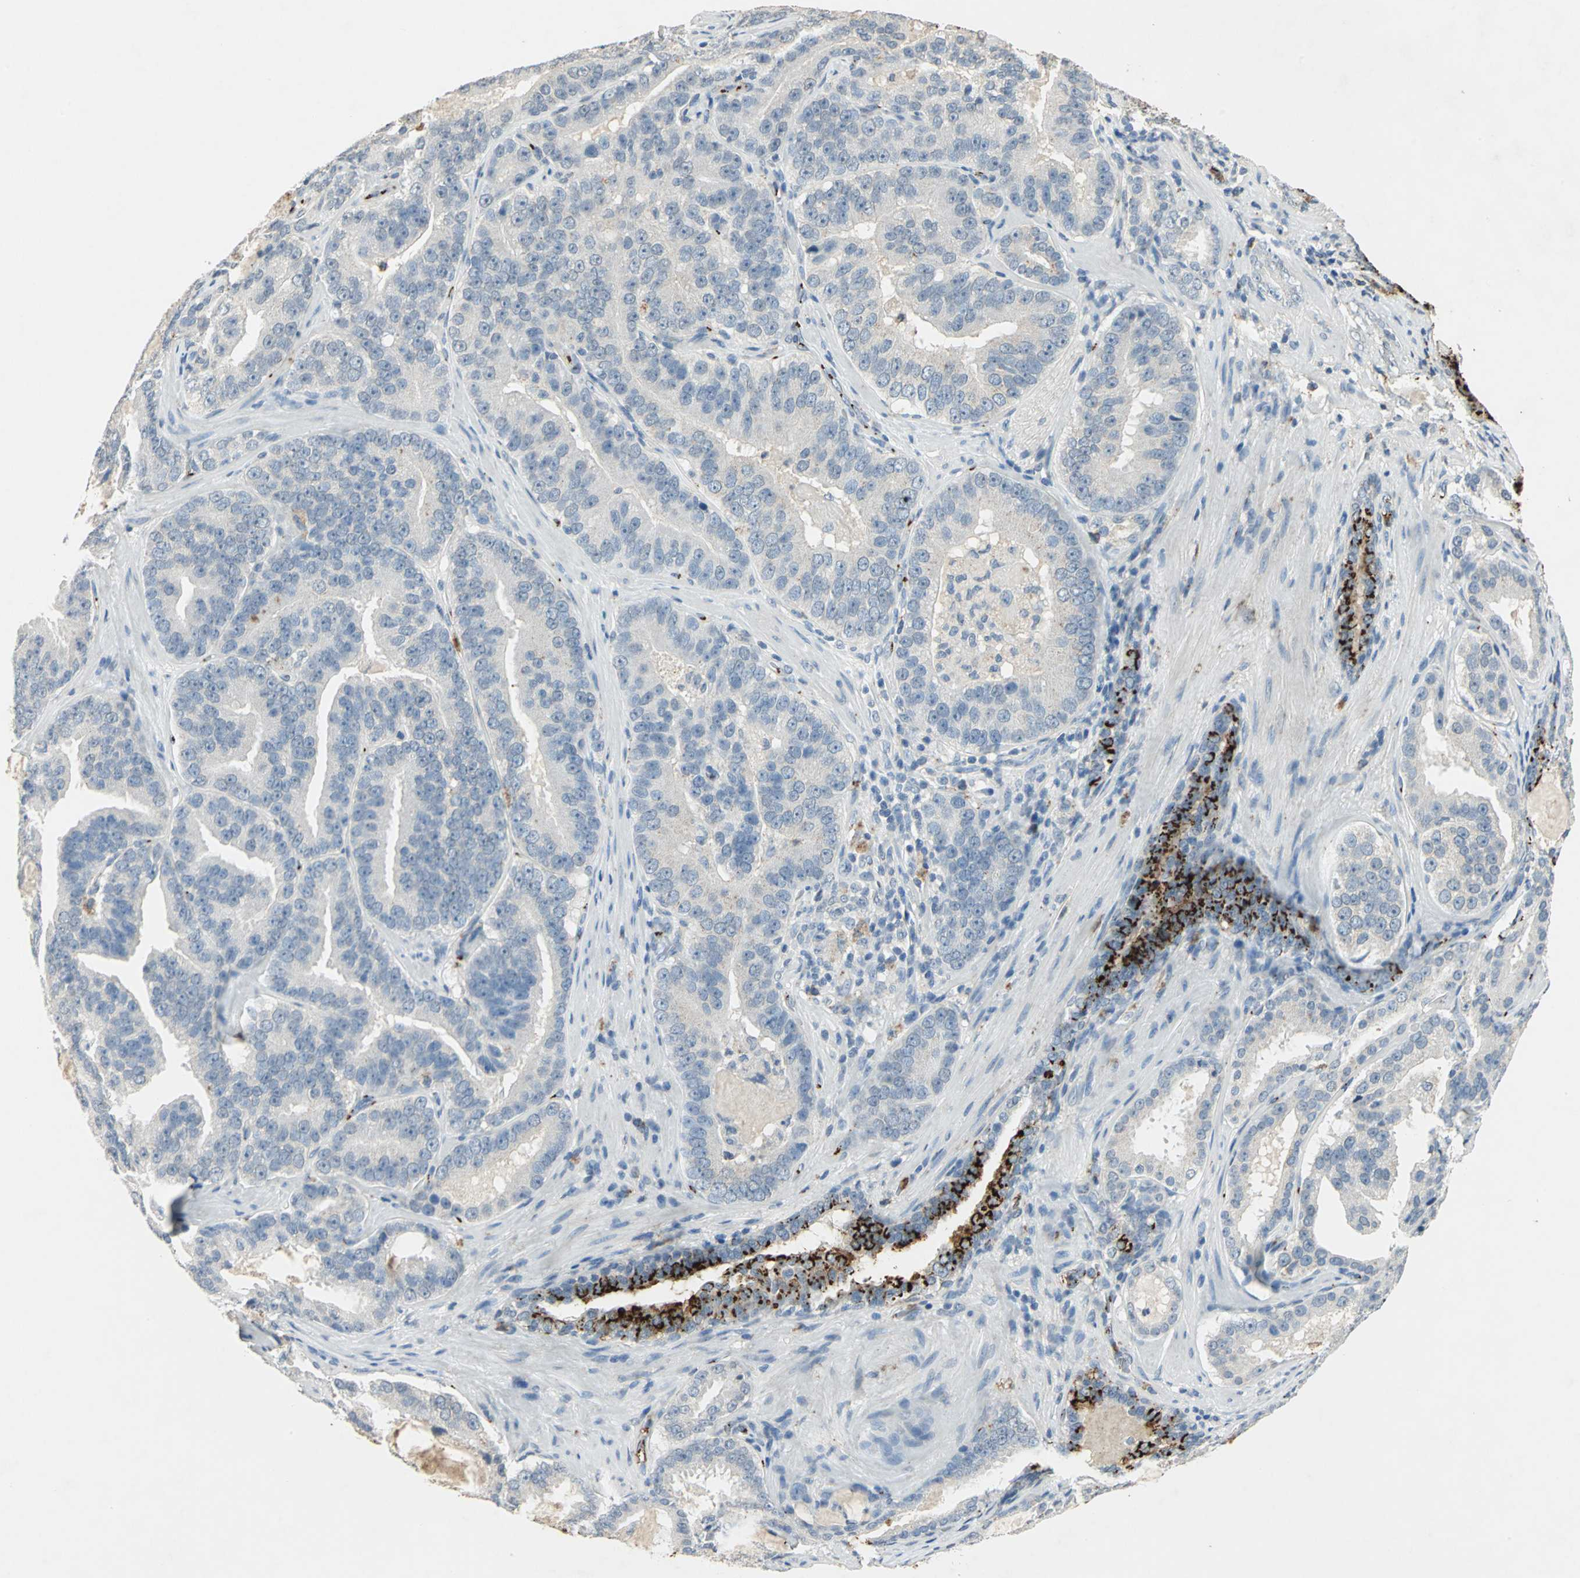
{"staining": {"intensity": "negative", "quantity": "none", "location": "none"}, "tissue": "prostate cancer", "cell_type": "Tumor cells", "image_type": "cancer", "snomed": [{"axis": "morphology", "description": "Adenocarcinoma, Low grade"}, {"axis": "topography", "description": "Prostate"}], "caption": "Tumor cells are negative for brown protein staining in prostate adenocarcinoma (low-grade).", "gene": "CAMK2B", "patient": {"sex": "male", "age": 59}}